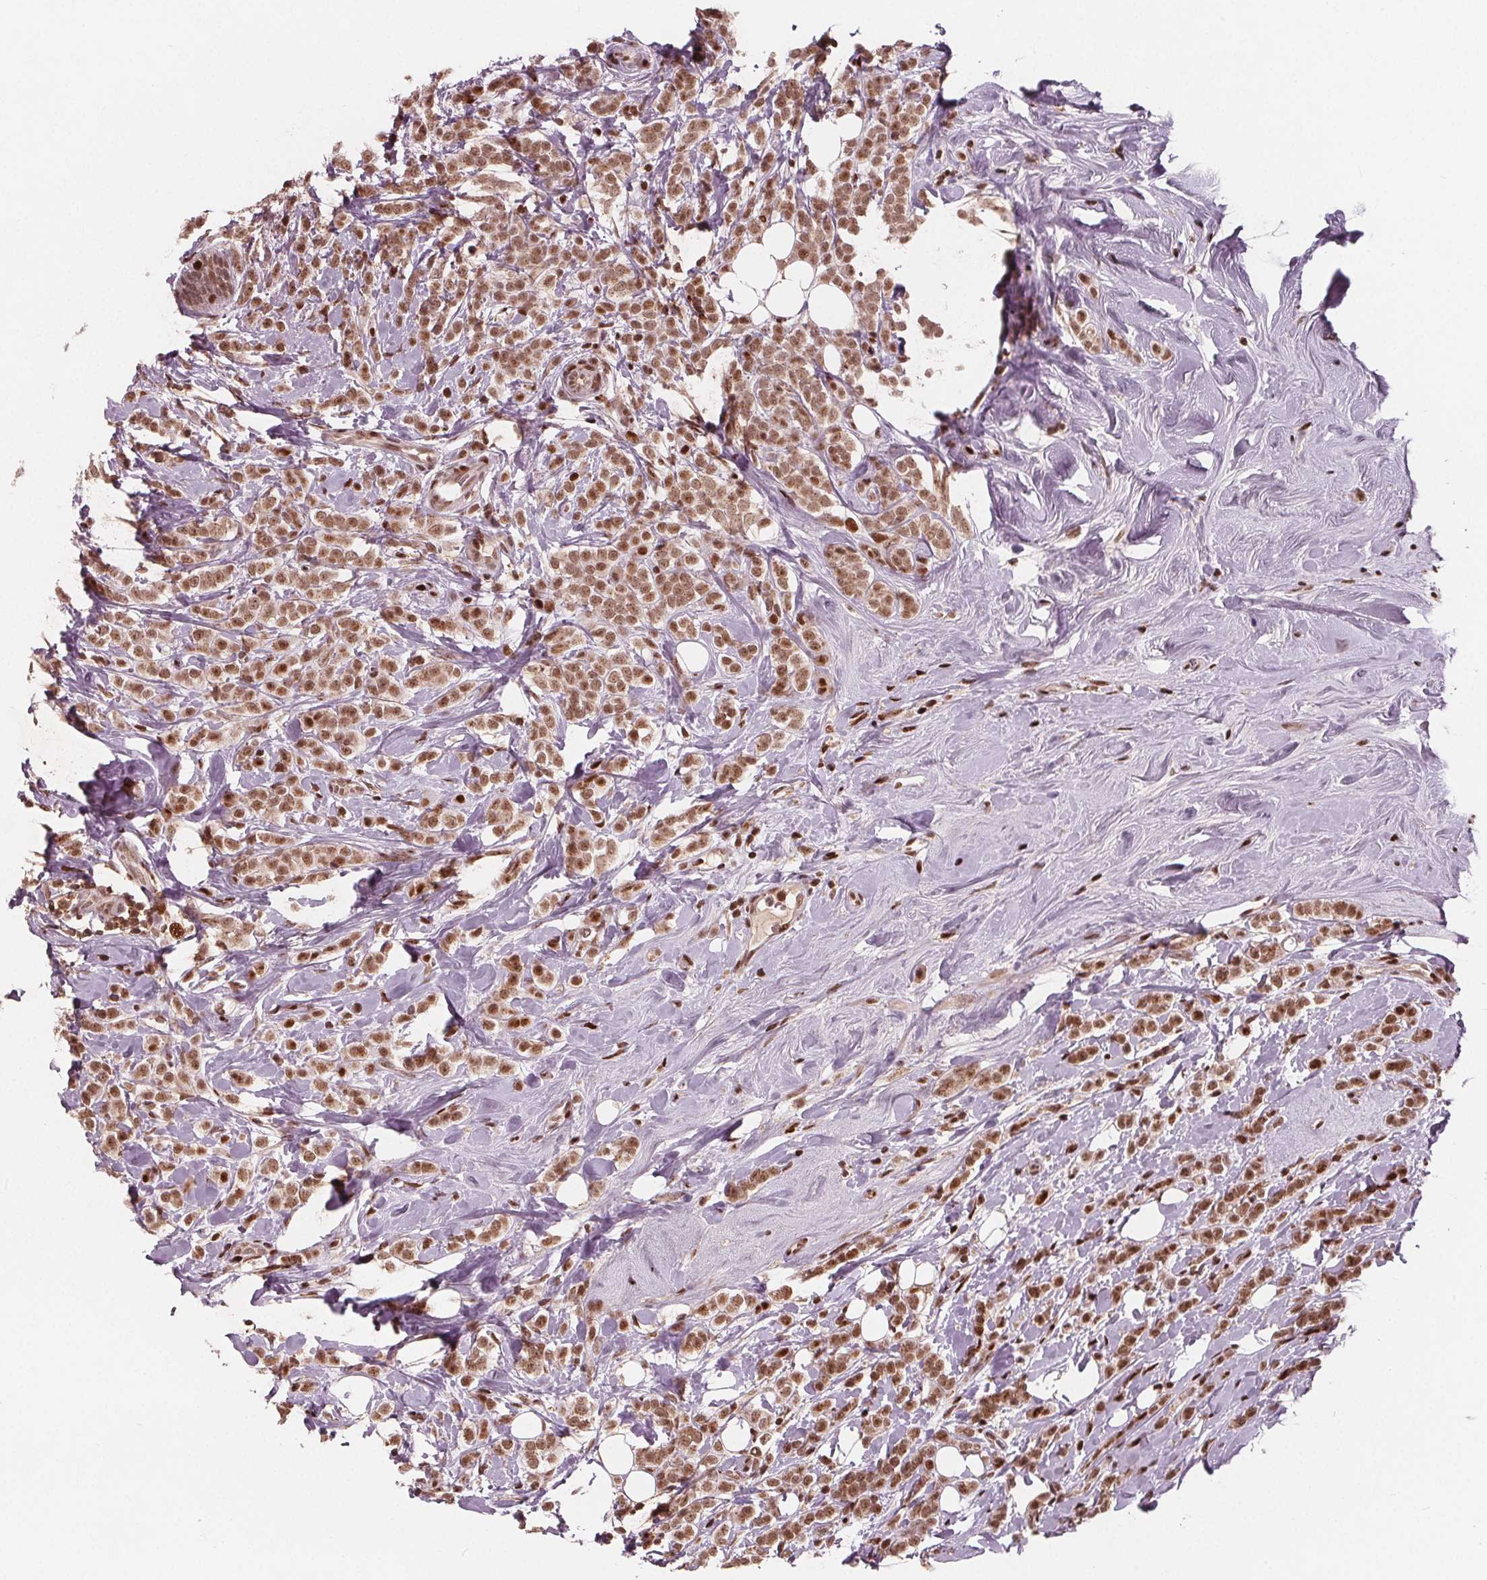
{"staining": {"intensity": "moderate", "quantity": ">75%", "location": "nuclear"}, "tissue": "breast cancer", "cell_type": "Tumor cells", "image_type": "cancer", "snomed": [{"axis": "morphology", "description": "Lobular carcinoma"}, {"axis": "topography", "description": "Breast"}], "caption": "Breast cancer stained for a protein shows moderate nuclear positivity in tumor cells.", "gene": "SNRNP35", "patient": {"sex": "female", "age": 49}}